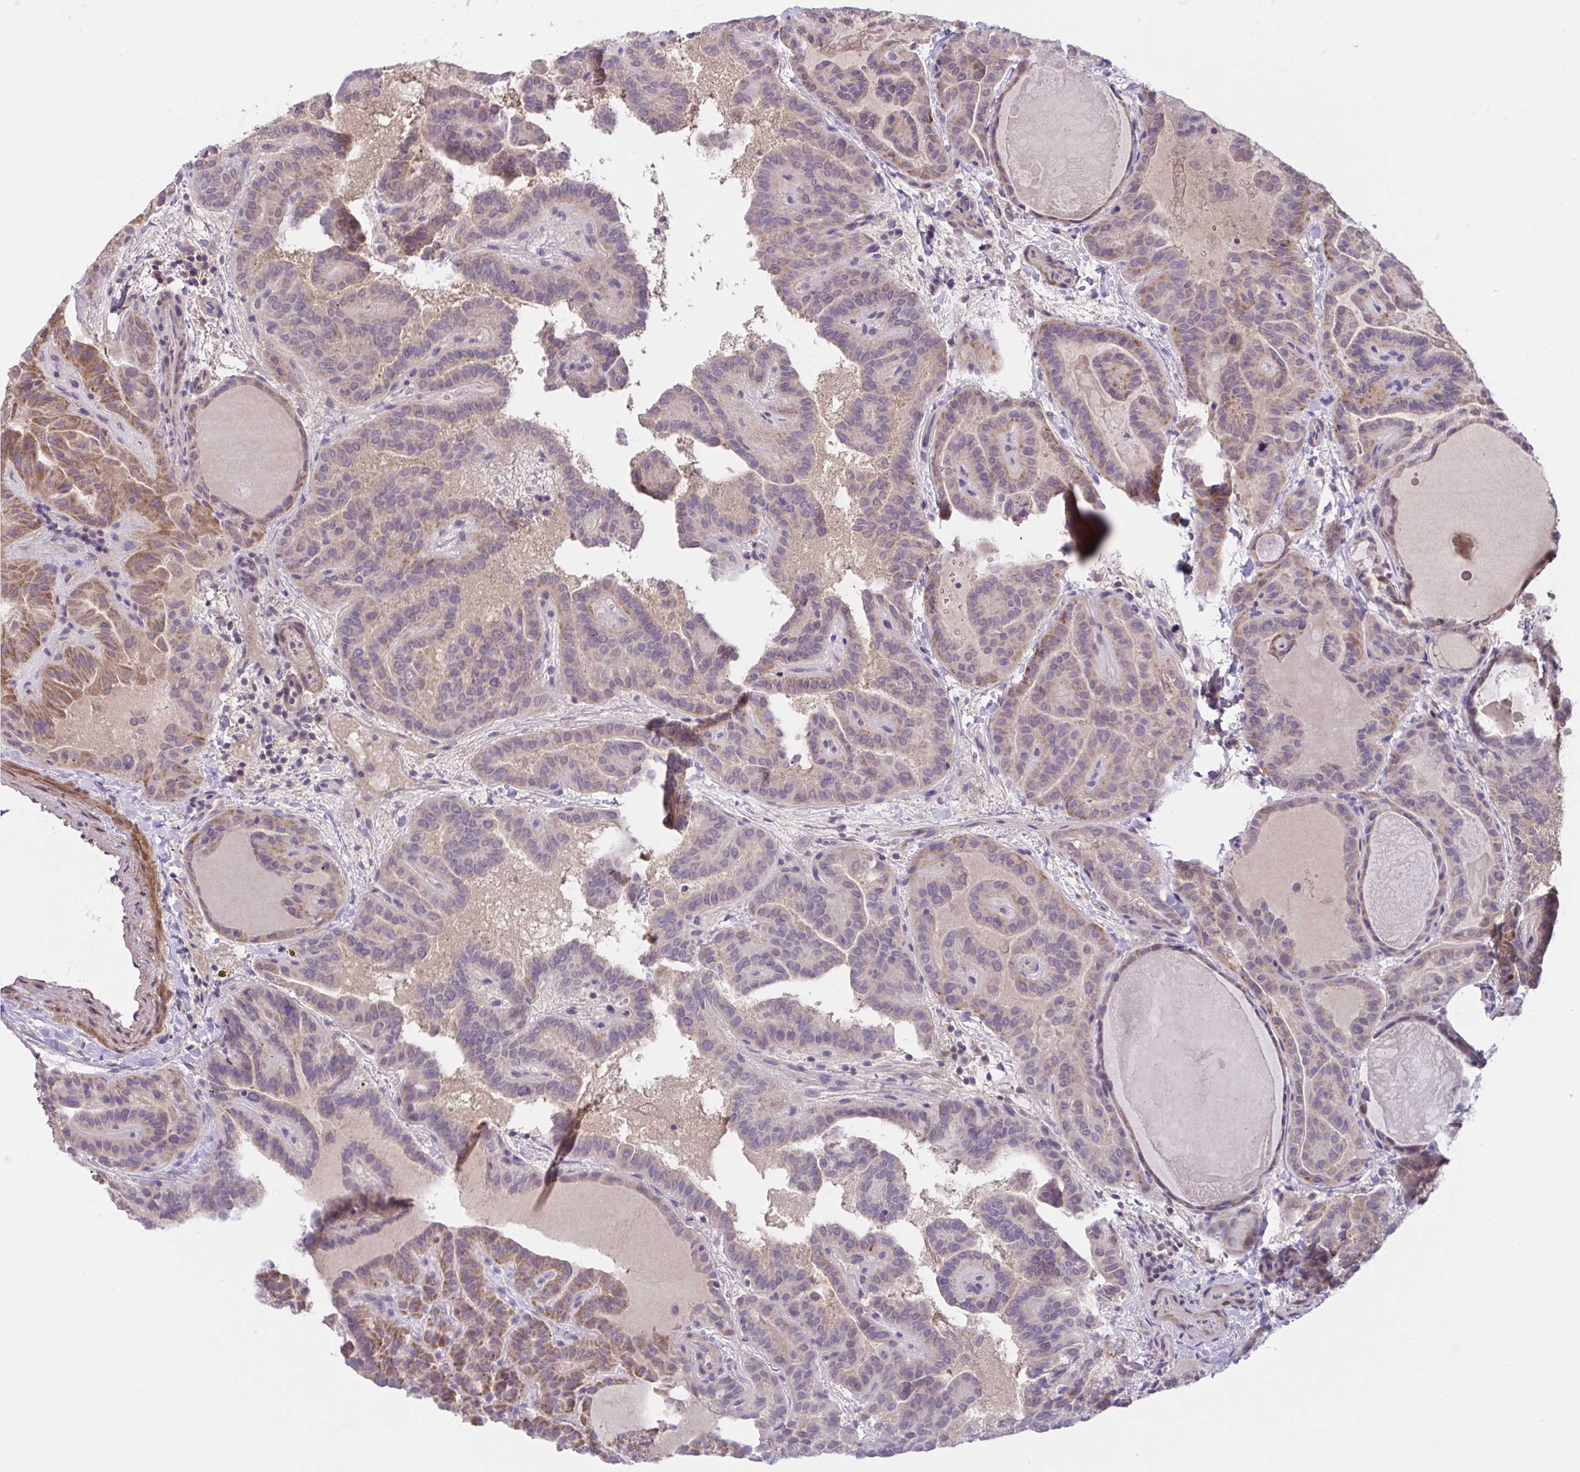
{"staining": {"intensity": "moderate", "quantity": "<25%", "location": "cytoplasmic/membranous"}, "tissue": "thyroid cancer", "cell_type": "Tumor cells", "image_type": "cancer", "snomed": [{"axis": "morphology", "description": "Papillary adenocarcinoma, NOS"}, {"axis": "topography", "description": "Thyroid gland"}], "caption": "A low amount of moderate cytoplasmic/membranous staining is present in about <25% of tumor cells in thyroid papillary adenocarcinoma tissue. (Brightfield microscopy of DAB IHC at high magnification).", "gene": "WNT9B", "patient": {"sex": "female", "age": 46}}